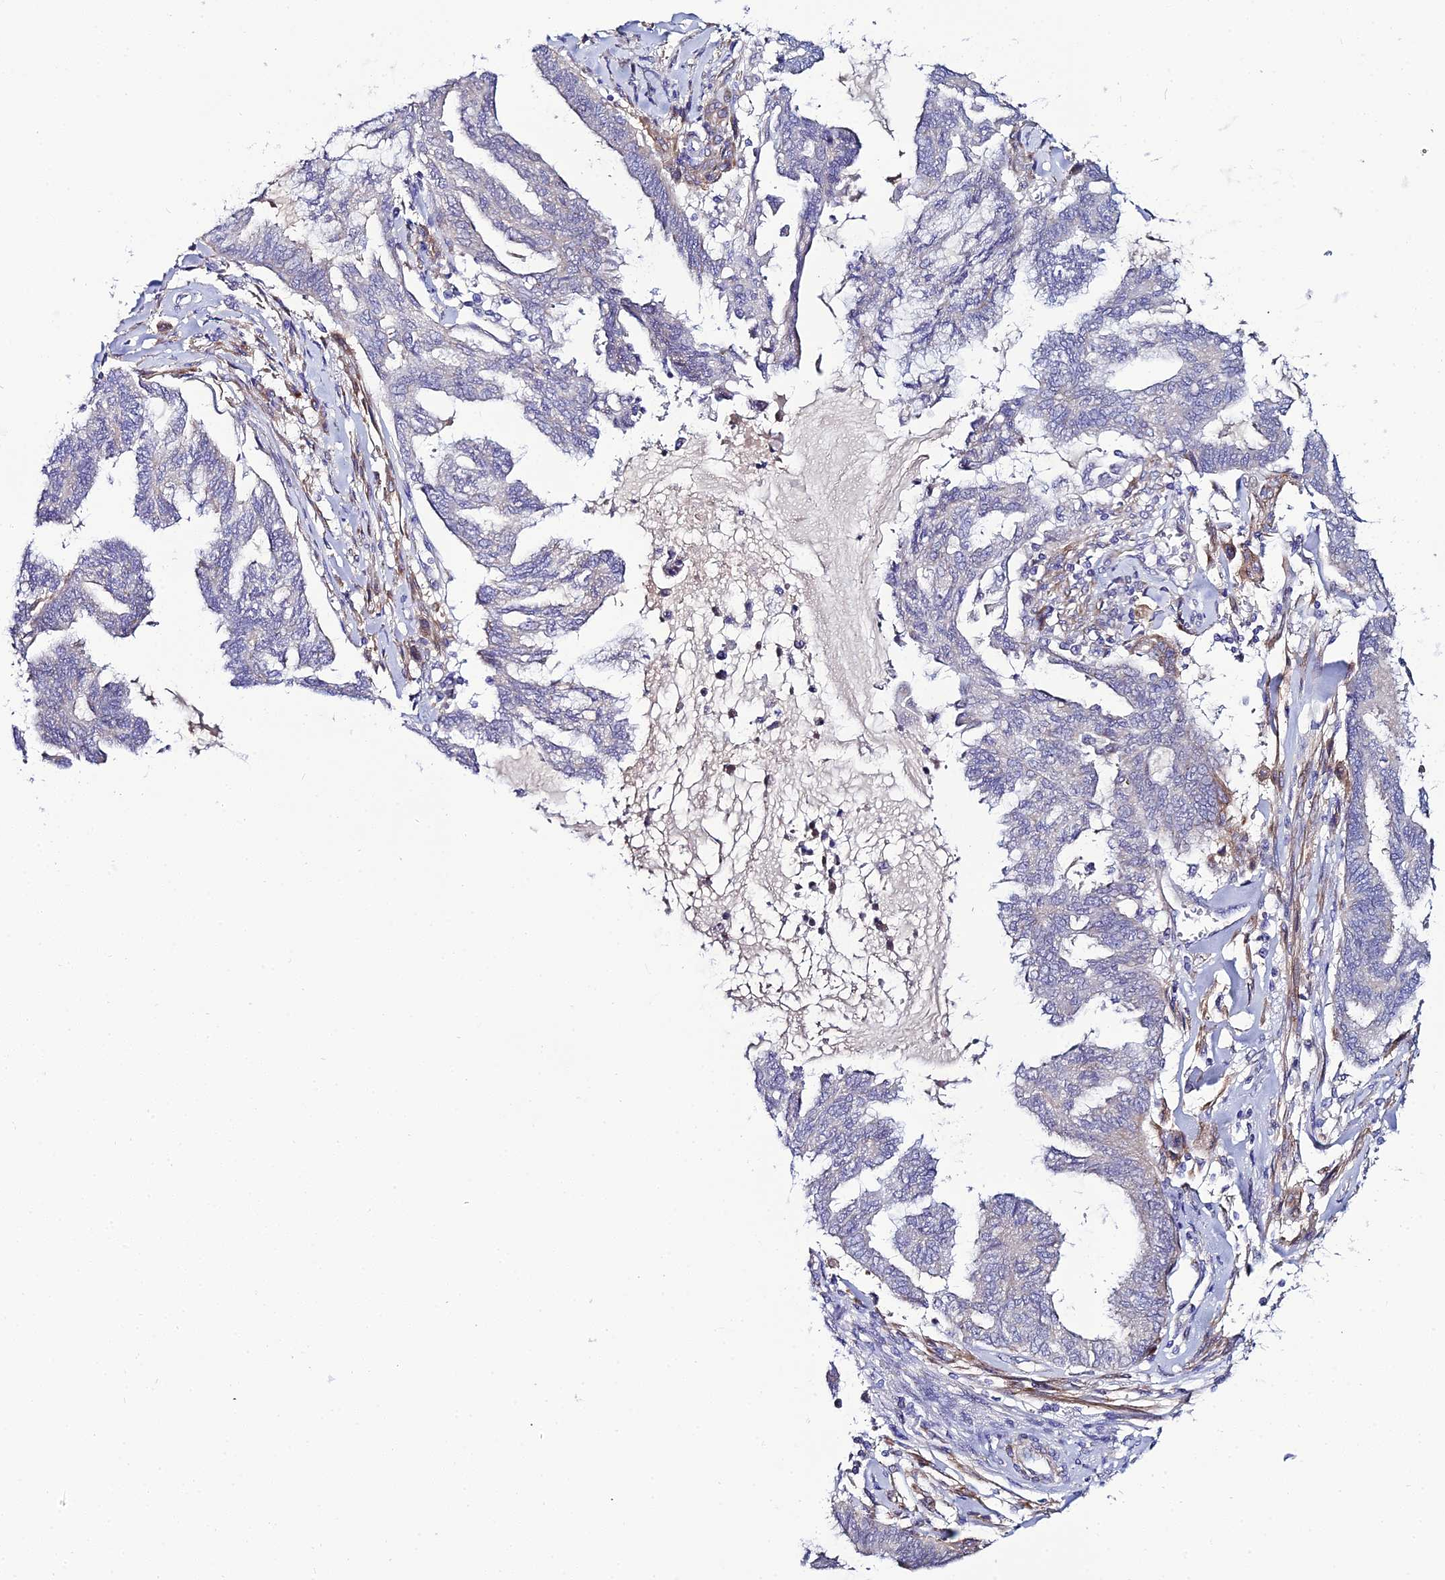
{"staining": {"intensity": "negative", "quantity": "none", "location": "none"}, "tissue": "endometrial cancer", "cell_type": "Tumor cells", "image_type": "cancer", "snomed": [{"axis": "morphology", "description": "Adenocarcinoma, NOS"}, {"axis": "topography", "description": "Endometrium"}], "caption": "This photomicrograph is of endometrial adenocarcinoma stained with immunohistochemistry (IHC) to label a protein in brown with the nuclei are counter-stained blue. There is no staining in tumor cells.", "gene": "ACOT2", "patient": {"sex": "female", "age": 86}}